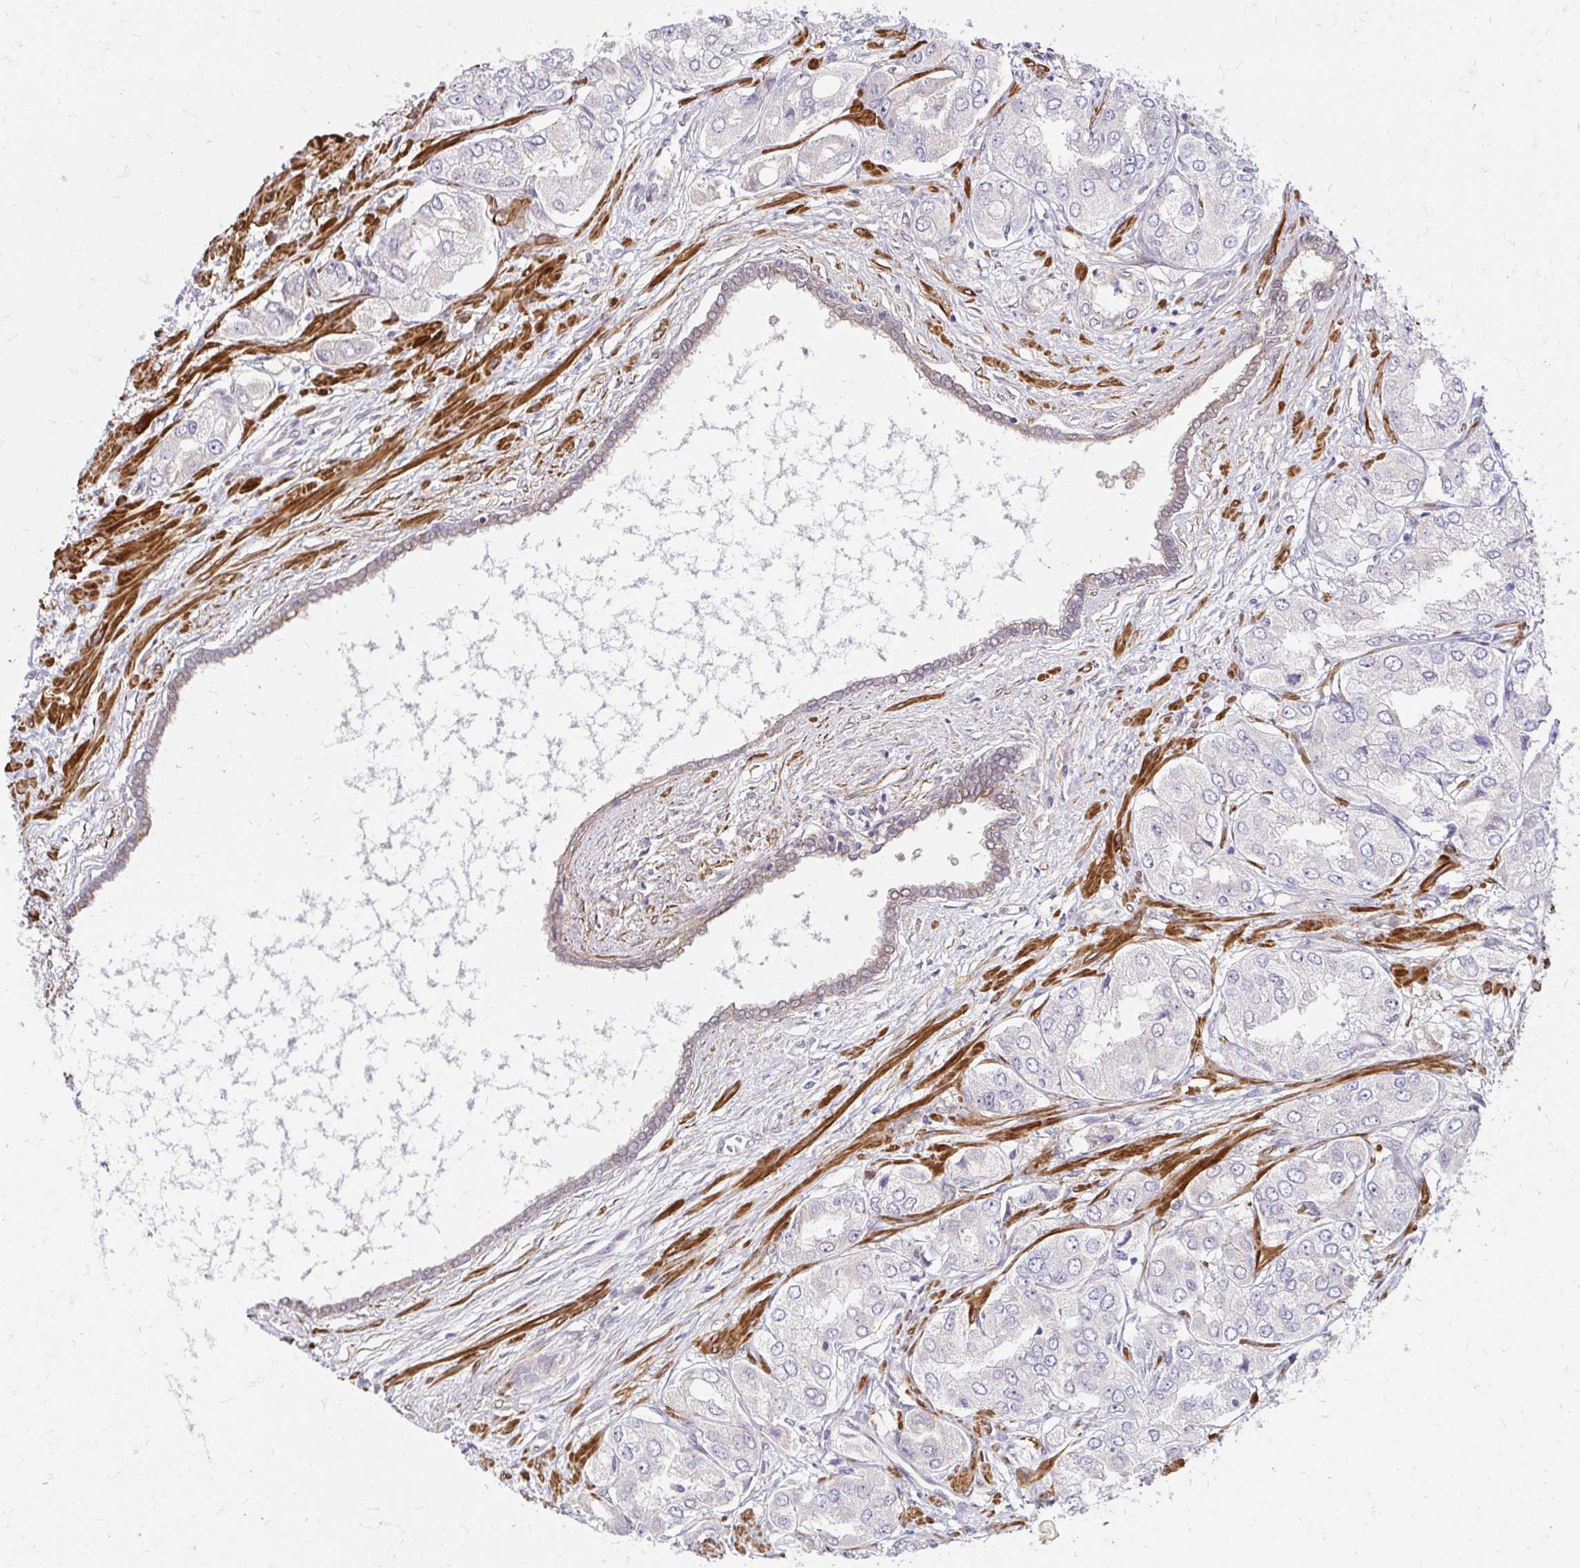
{"staining": {"intensity": "negative", "quantity": "none", "location": "none"}, "tissue": "prostate cancer", "cell_type": "Tumor cells", "image_type": "cancer", "snomed": [{"axis": "morphology", "description": "Adenocarcinoma, Low grade"}, {"axis": "topography", "description": "Prostate"}], "caption": "Histopathology image shows no significant protein staining in tumor cells of prostate adenocarcinoma (low-grade).", "gene": "YAP1", "patient": {"sex": "male", "age": 69}}